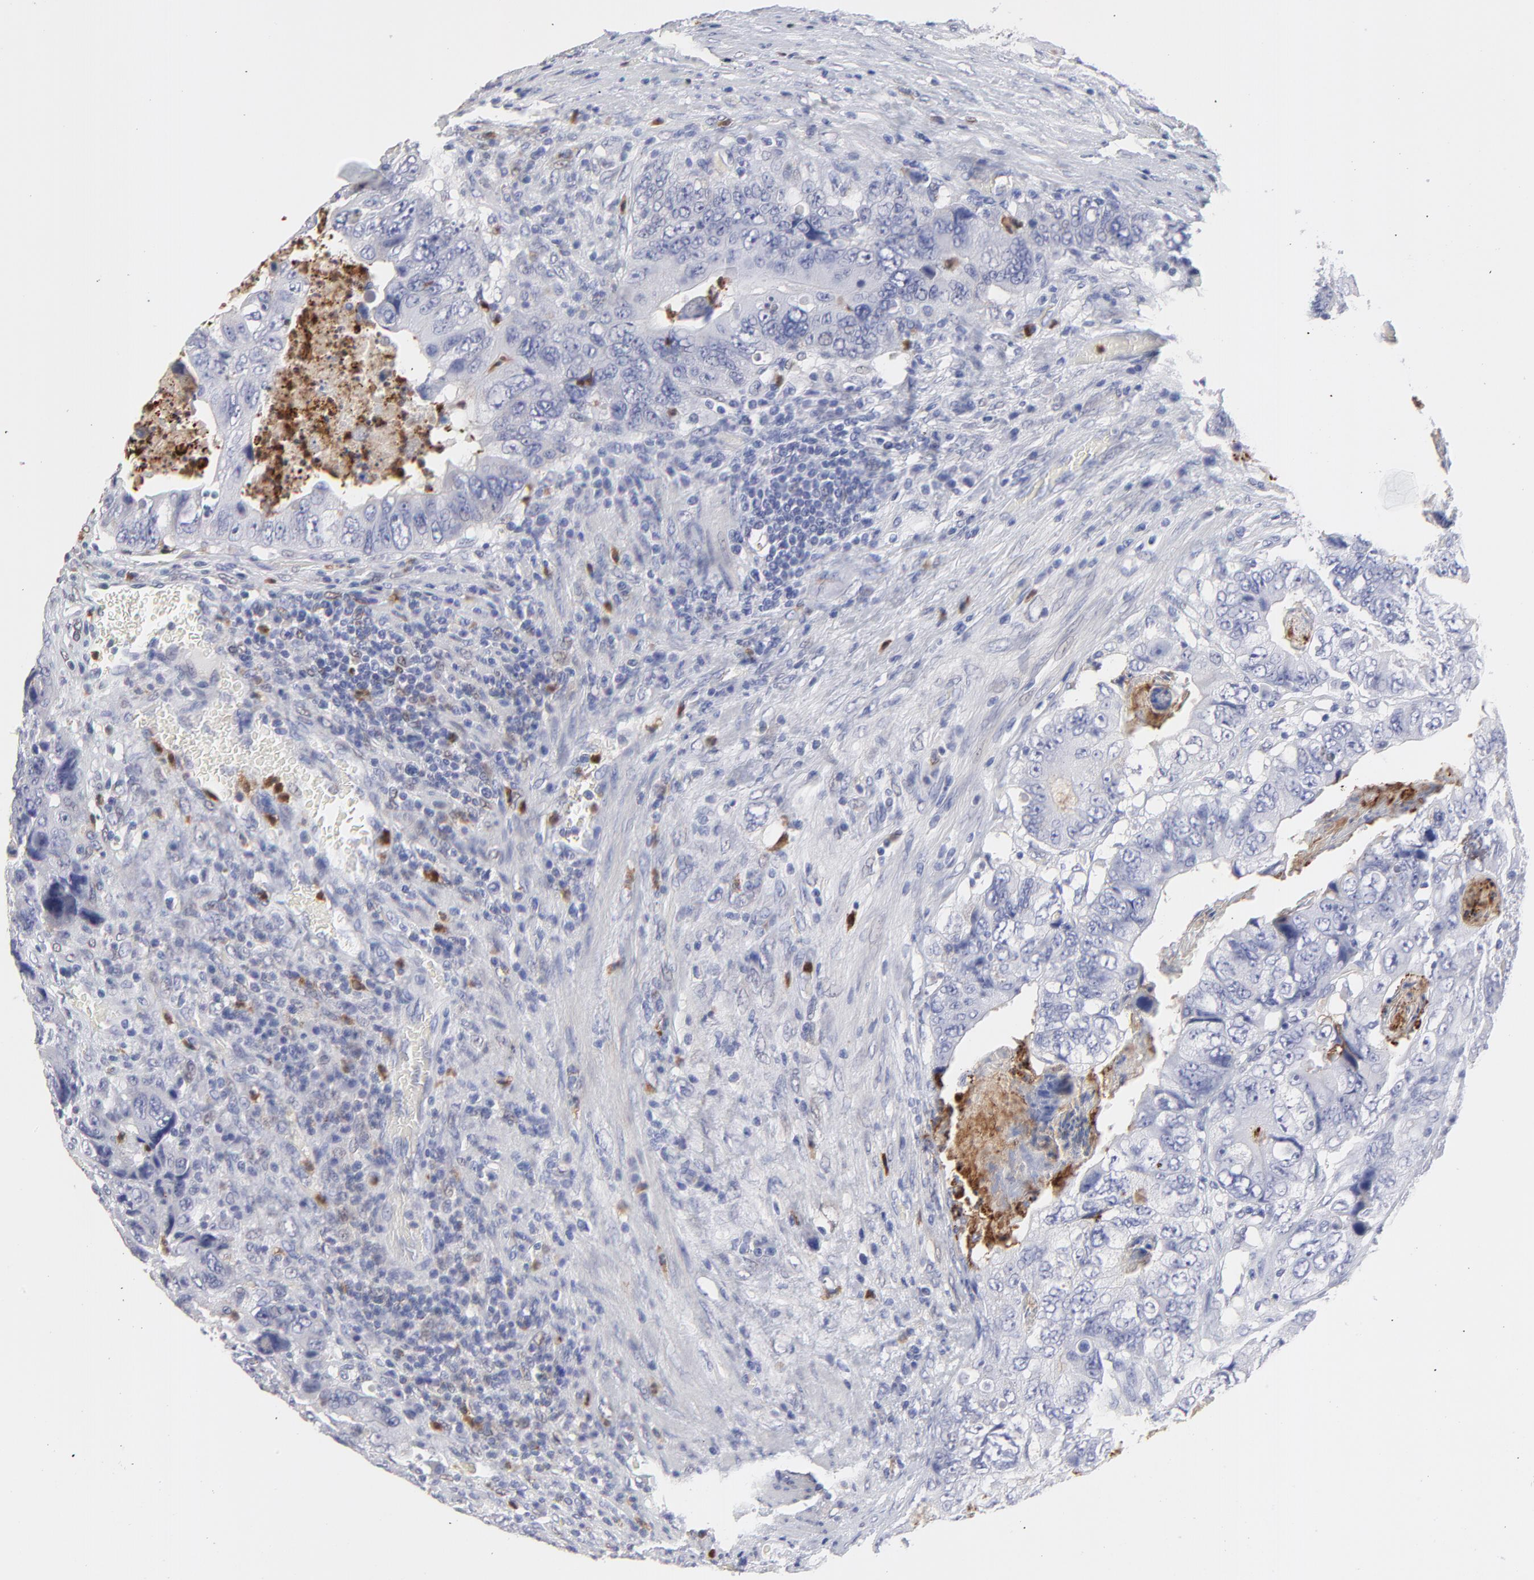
{"staining": {"intensity": "negative", "quantity": "none", "location": "none"}, "tissue": "colorectal cancer", "cell_type": "Tumor cells", "image_type": "cancer", "snomed": [{"axis": "morphology", "description": "Adenocarcinoma, NOS"}, {"axis": "topography", "description": "Rectum"}], "caption": "Tumor cells are negative for protein expression in human colorectal cancer.", "gene": "SMARCA1", "patient": {"sex": "female", "age": 82}}